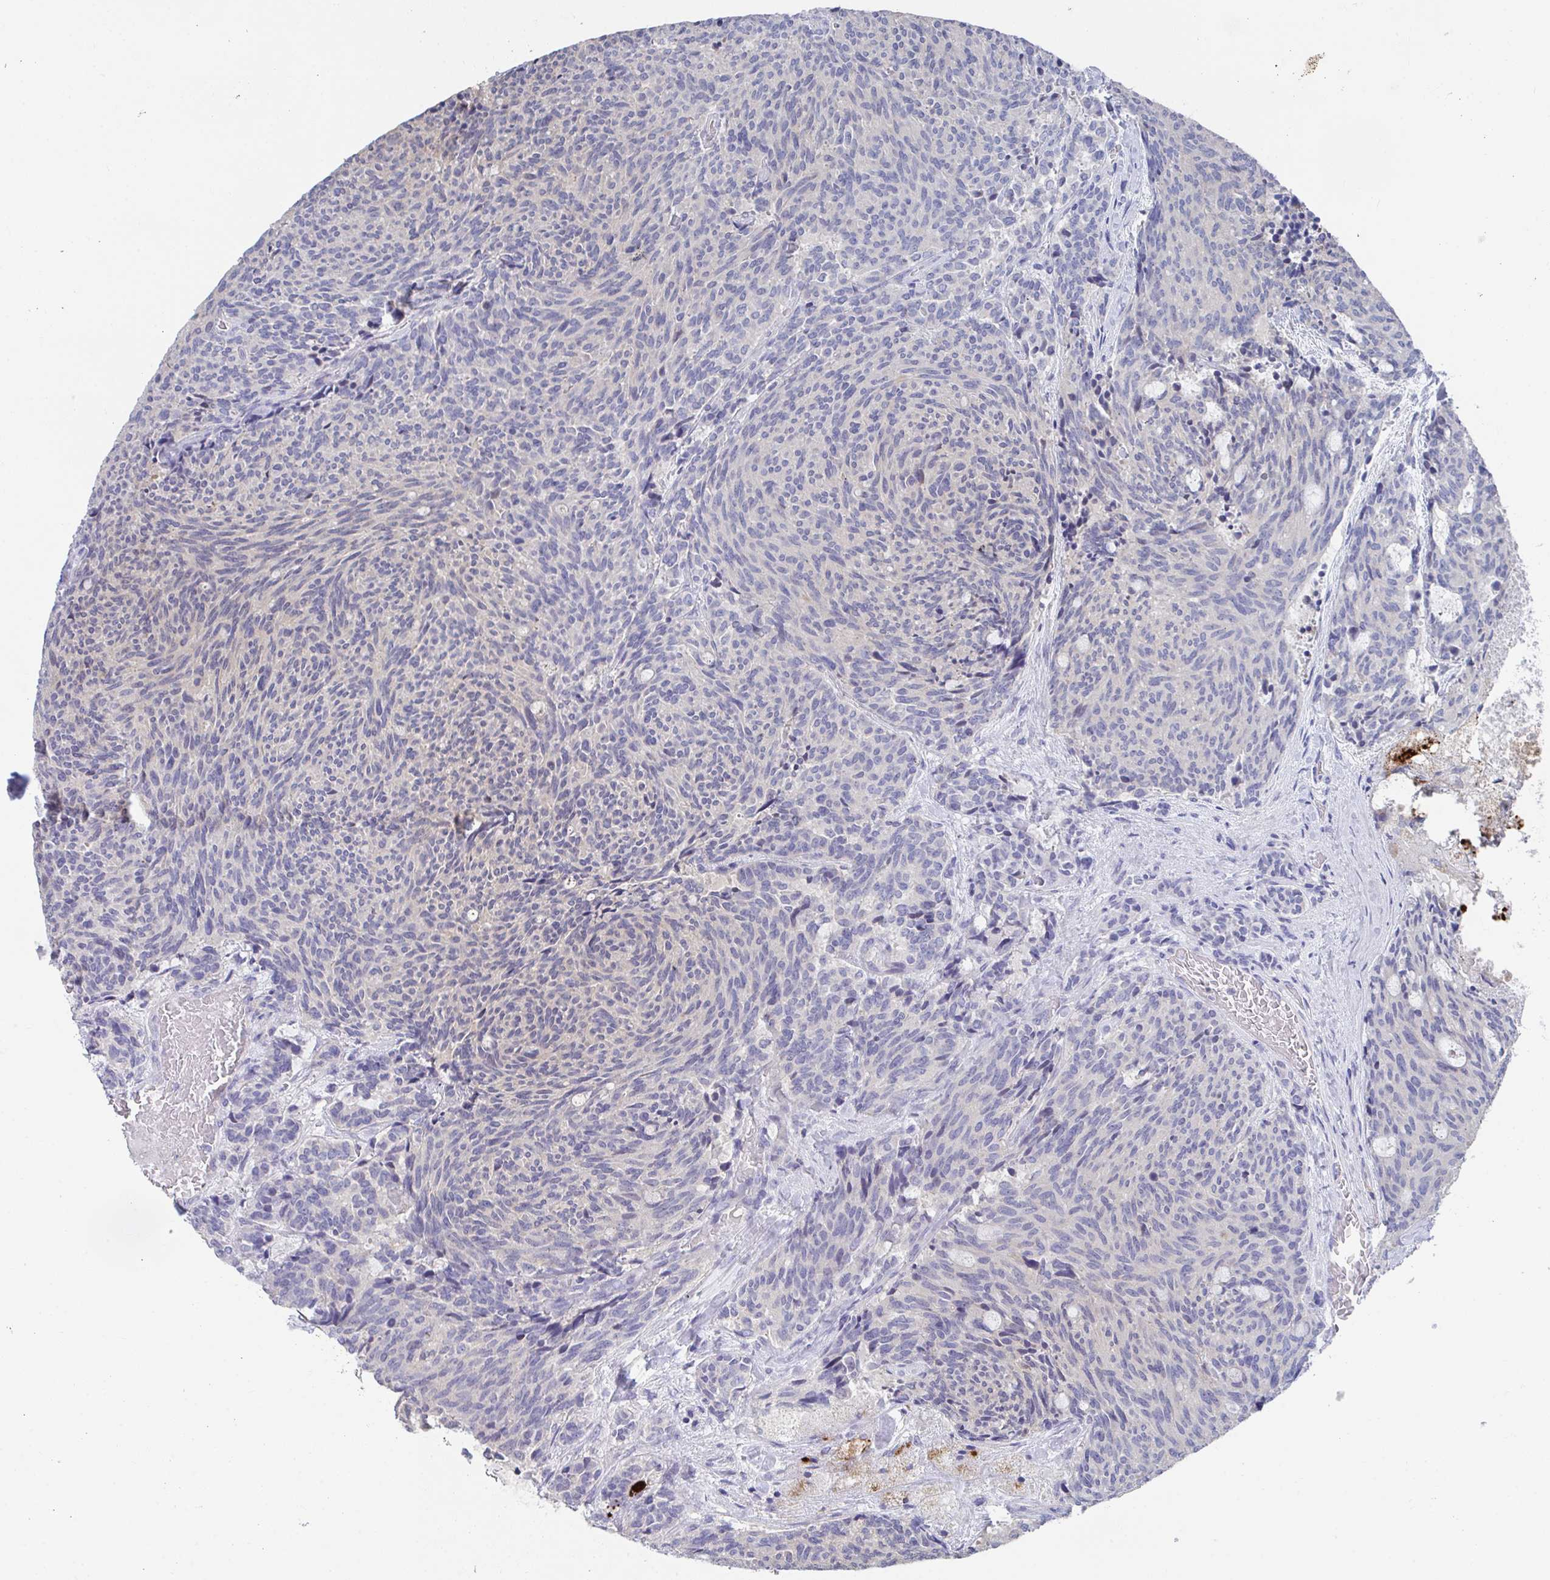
{"staining": {"intensity": "negative", "quantity": "none", "location": "none"}, "tissue": "carcinoid", "cell_type": "Tumor cells", "image_type": "cancer", "snomed": [{"axis": "morphology", "description": "Carcinoid, malignant, NOS"}, {"axis": "topography", "description": "Pancreas"}], "caption": "A high-resolution photomicrograph shows IHC staining of carcinoid, which displays no significant expression in tumor cells. (Stains: DAB immunohistochemistry with hematoxylin counter stain, Microscopy: brightfield microscopy at high magnification).", "gene": "KCNK5", "patient": {"sex": "female", "age": 54}}